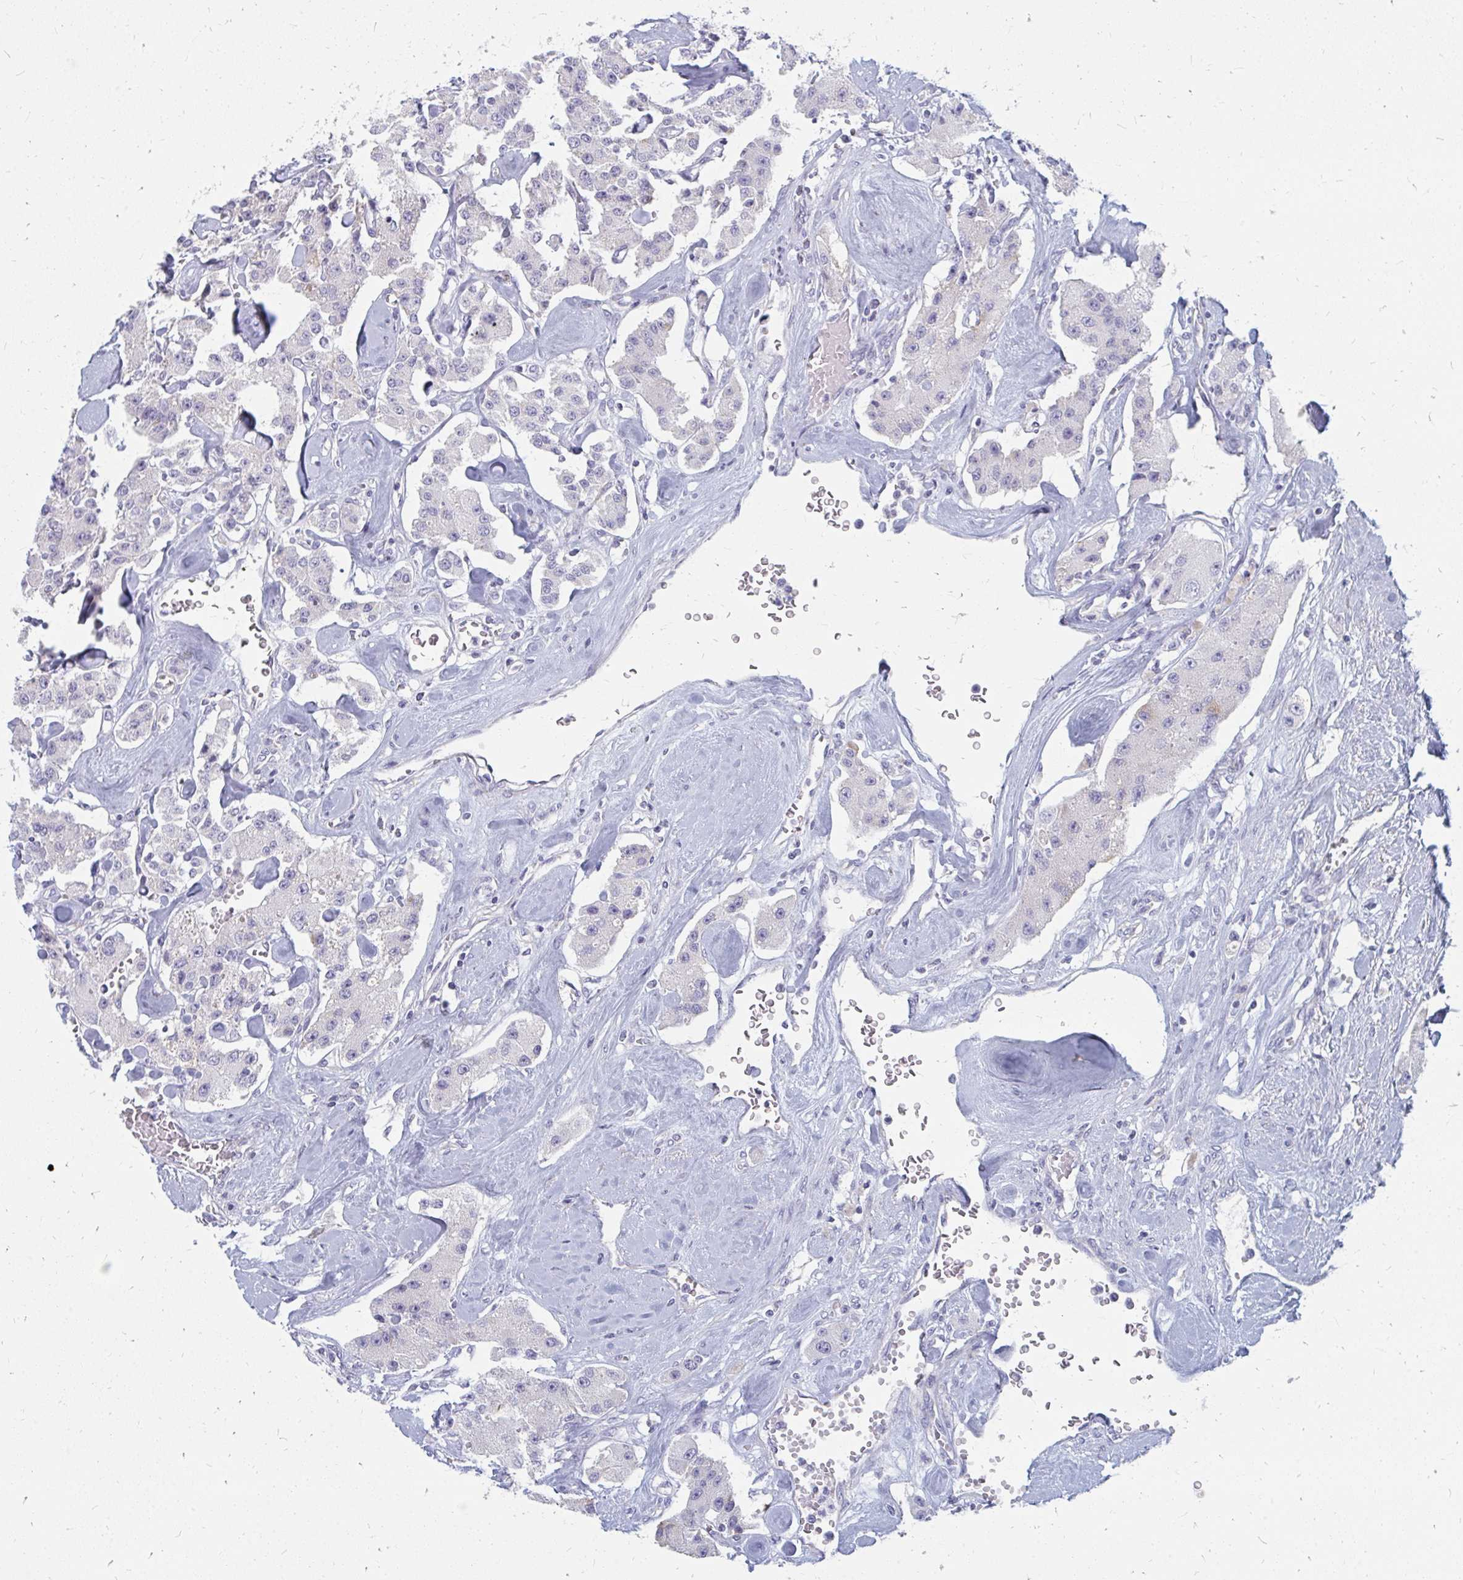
{"staining": {"intensity": "negative", "quantity": "none", "location": "none"}, "tissue": "carcinoid", "cell_type": "Tumor cells", "image_type": "cancer", "snomed": [{"axis": "morphology", "description": "Carcinoid, malignant, NOS"}, {"axis": "topography", "description": "Pancreas"}], "caption": "The image demonstrates no staining of tumor cells in carcinoid.", "gene": "OR10V1", "patient": {"sex": "male", "age": 41}}